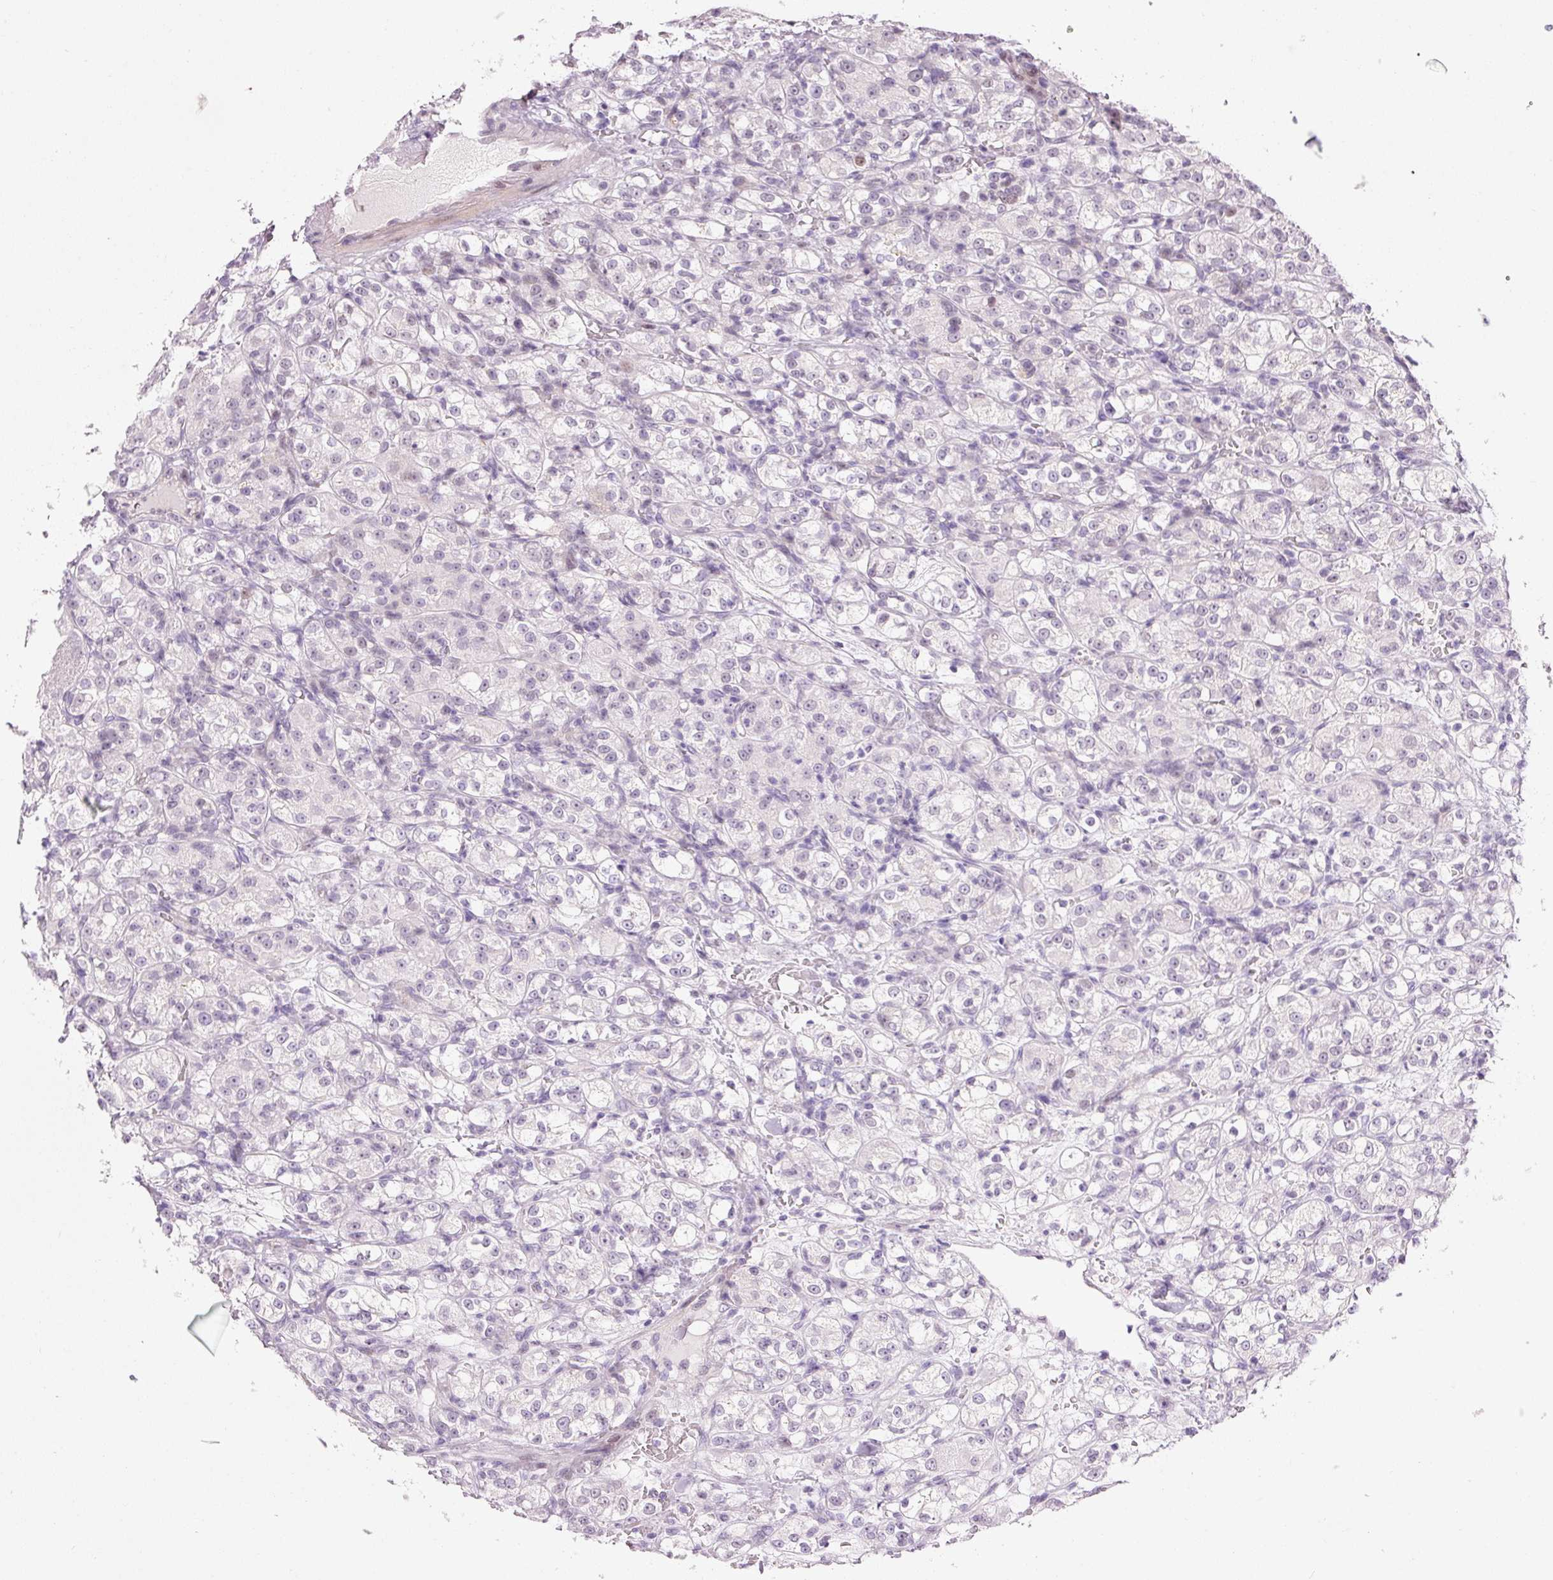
{"staining": {"intensity": "negative", "quantity": "none", "location": "none"}, "tissue": "renal cancer", "cell_type": "Tumor cells", "image_type": "cancer", "snomed": [{"axis": "morphology", "description": "Normal tissue, NOS"}, {"axis": "morphology", "description": "Adenocarcinoma, NOS"}, {"axis": "topography", "description": "Kidney"}], "caption": "Immunohistochemistry (IHC) histopathology image of human adenocarcinoma (renal) stained for a protein (brown), which demonstrates no staining in tumor cells.", "gene": "ANKRD20A1", "patient": {"sex": "male", "age": 61}}